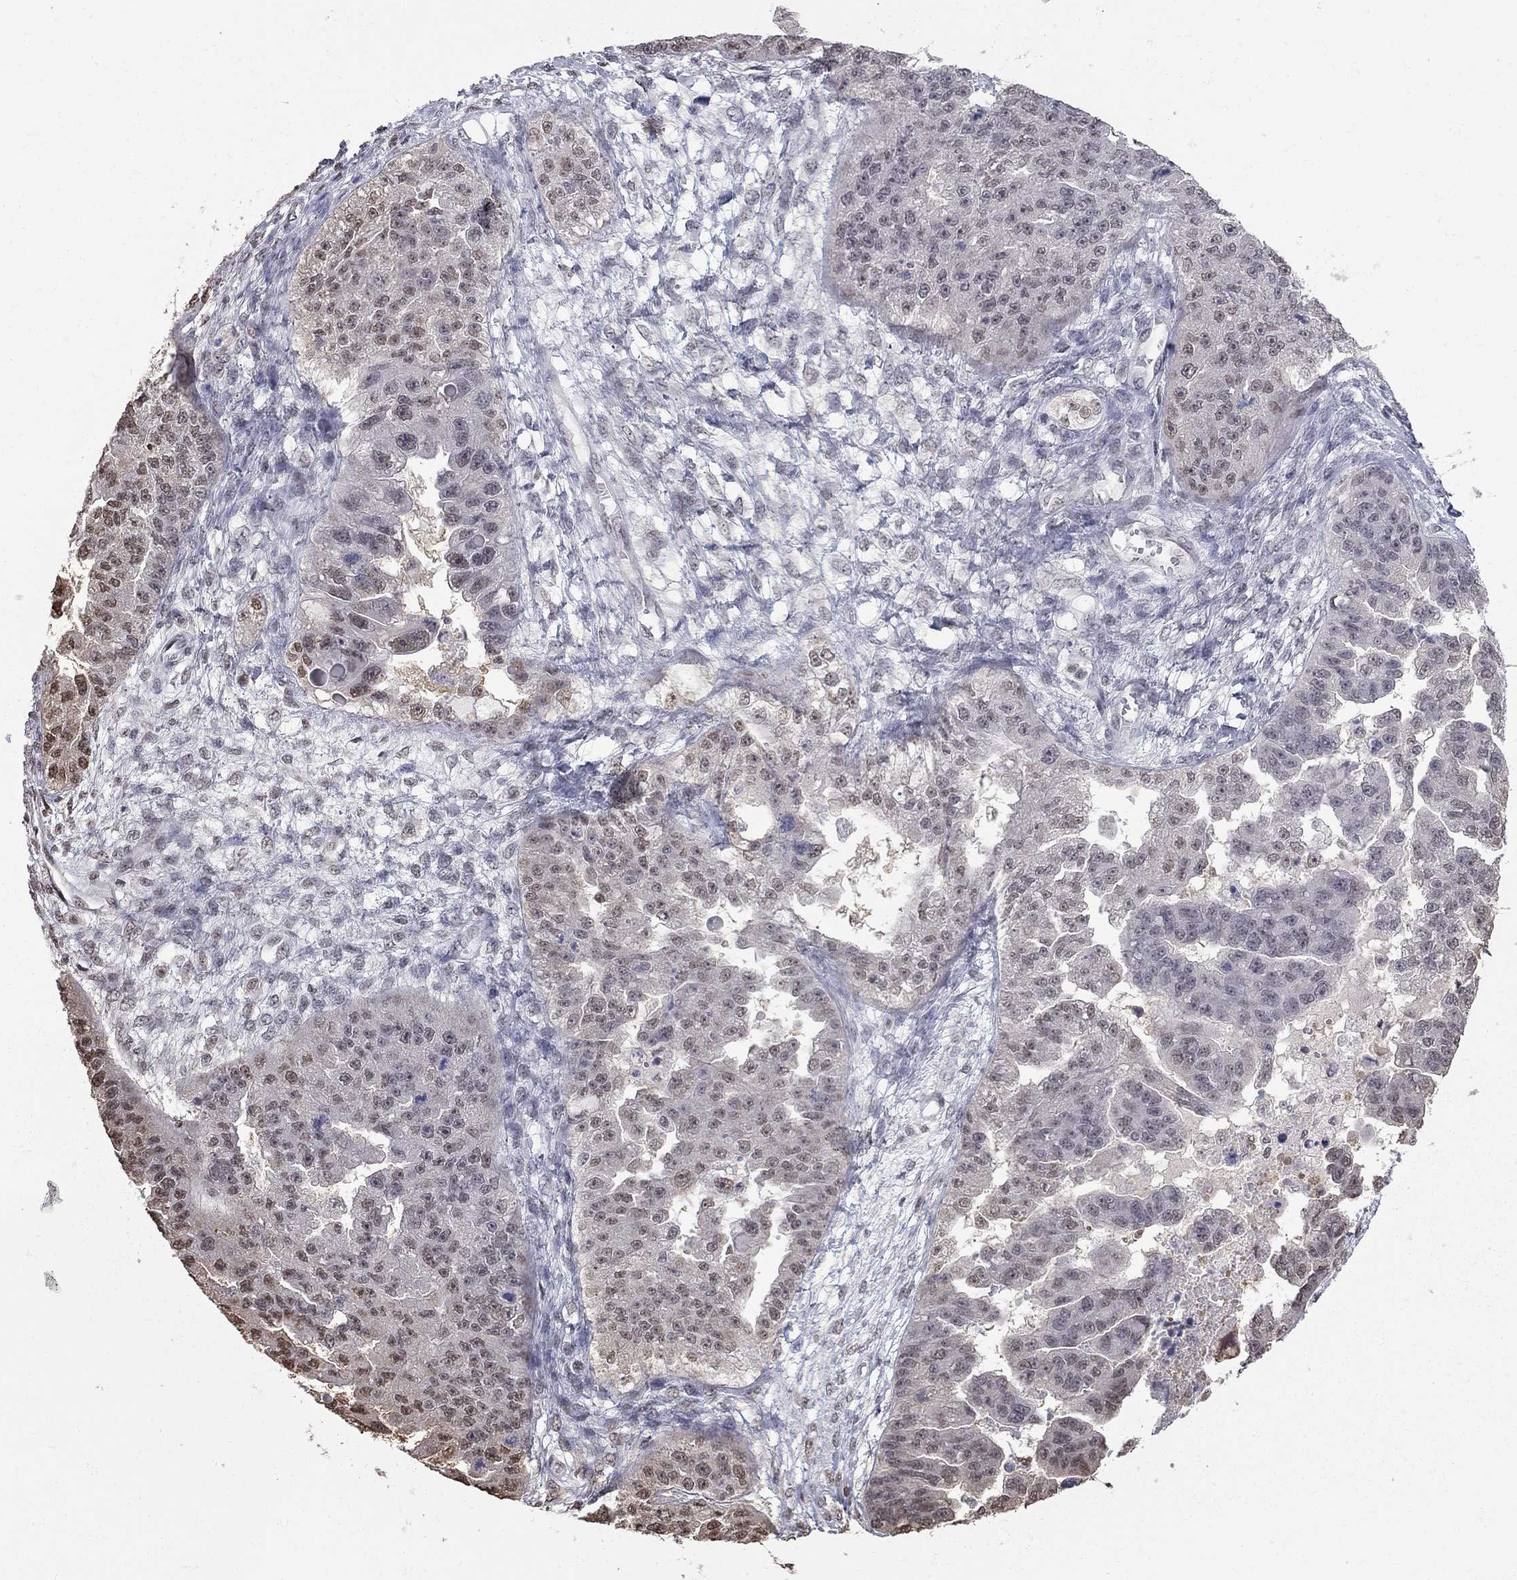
{"staining": {"intensity": "weak", "quantity": "<25%", "location": "nuclear"}, "tissue": "ovarian cancer", "cell_type": "Tumor cells", "image_type": "cancer", "snomed": [{"axis": "morphology", "description": "Cystadenocarcinoma, serous, NOS"}, {"axis": "topography", "description": "Ovary"}], "caption": "Immunohistochemistry (IHC) of ovarian serous cystadenocarcinoma reveals no staining in tumor cells. (DAB (3,3'-diaminobenzidine) IHC visualized using brightfield microscopy, high magnification).", "gene": "RFWD3", "patient": {"sex": "female", "age": 58}}